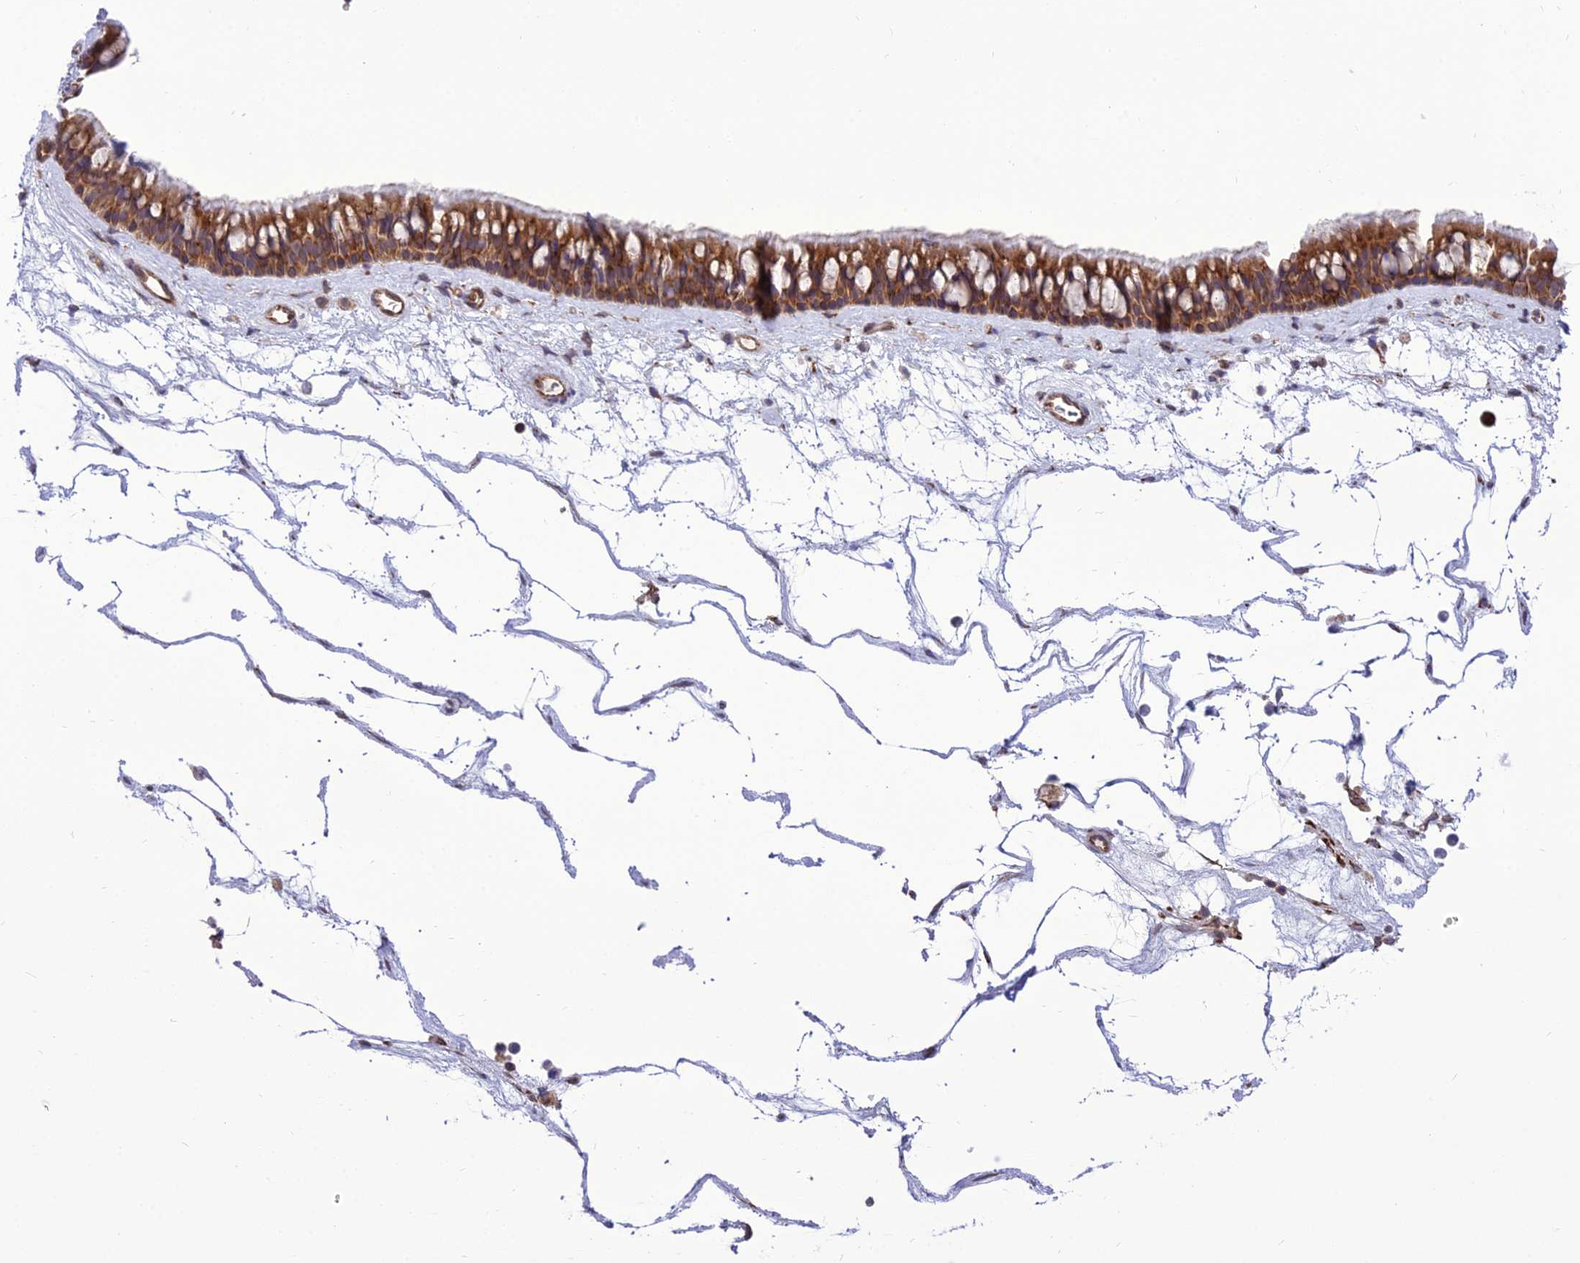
{"staining": {"intensity": "strong", "quantity": ">75%", "location": "cytoplasmic/membranous"}, "tissue": "nasopharynx", "cell_type": "Respiratory epithelial cells", "image_type": "normal", "snomed": [{"axis": "morphology", "description": "Normal tissue, NOS"}, {"axis": "topography", "description": "Nasopharynx"}], "caption": "Immunohistochemistry (DAB (3,3'-diaminobenzidine)) staining of benign nasopharynx shows strong cytoplasmic/membranous protein positivity in about >75% of respiratory epithelial cells. (Stains: DAB in brown, nuclei in blue, Microscopy: brightfield microscopy at high magnification).", "gene": "DHCR7", "patient": {"sex": "male", "age": 64}}